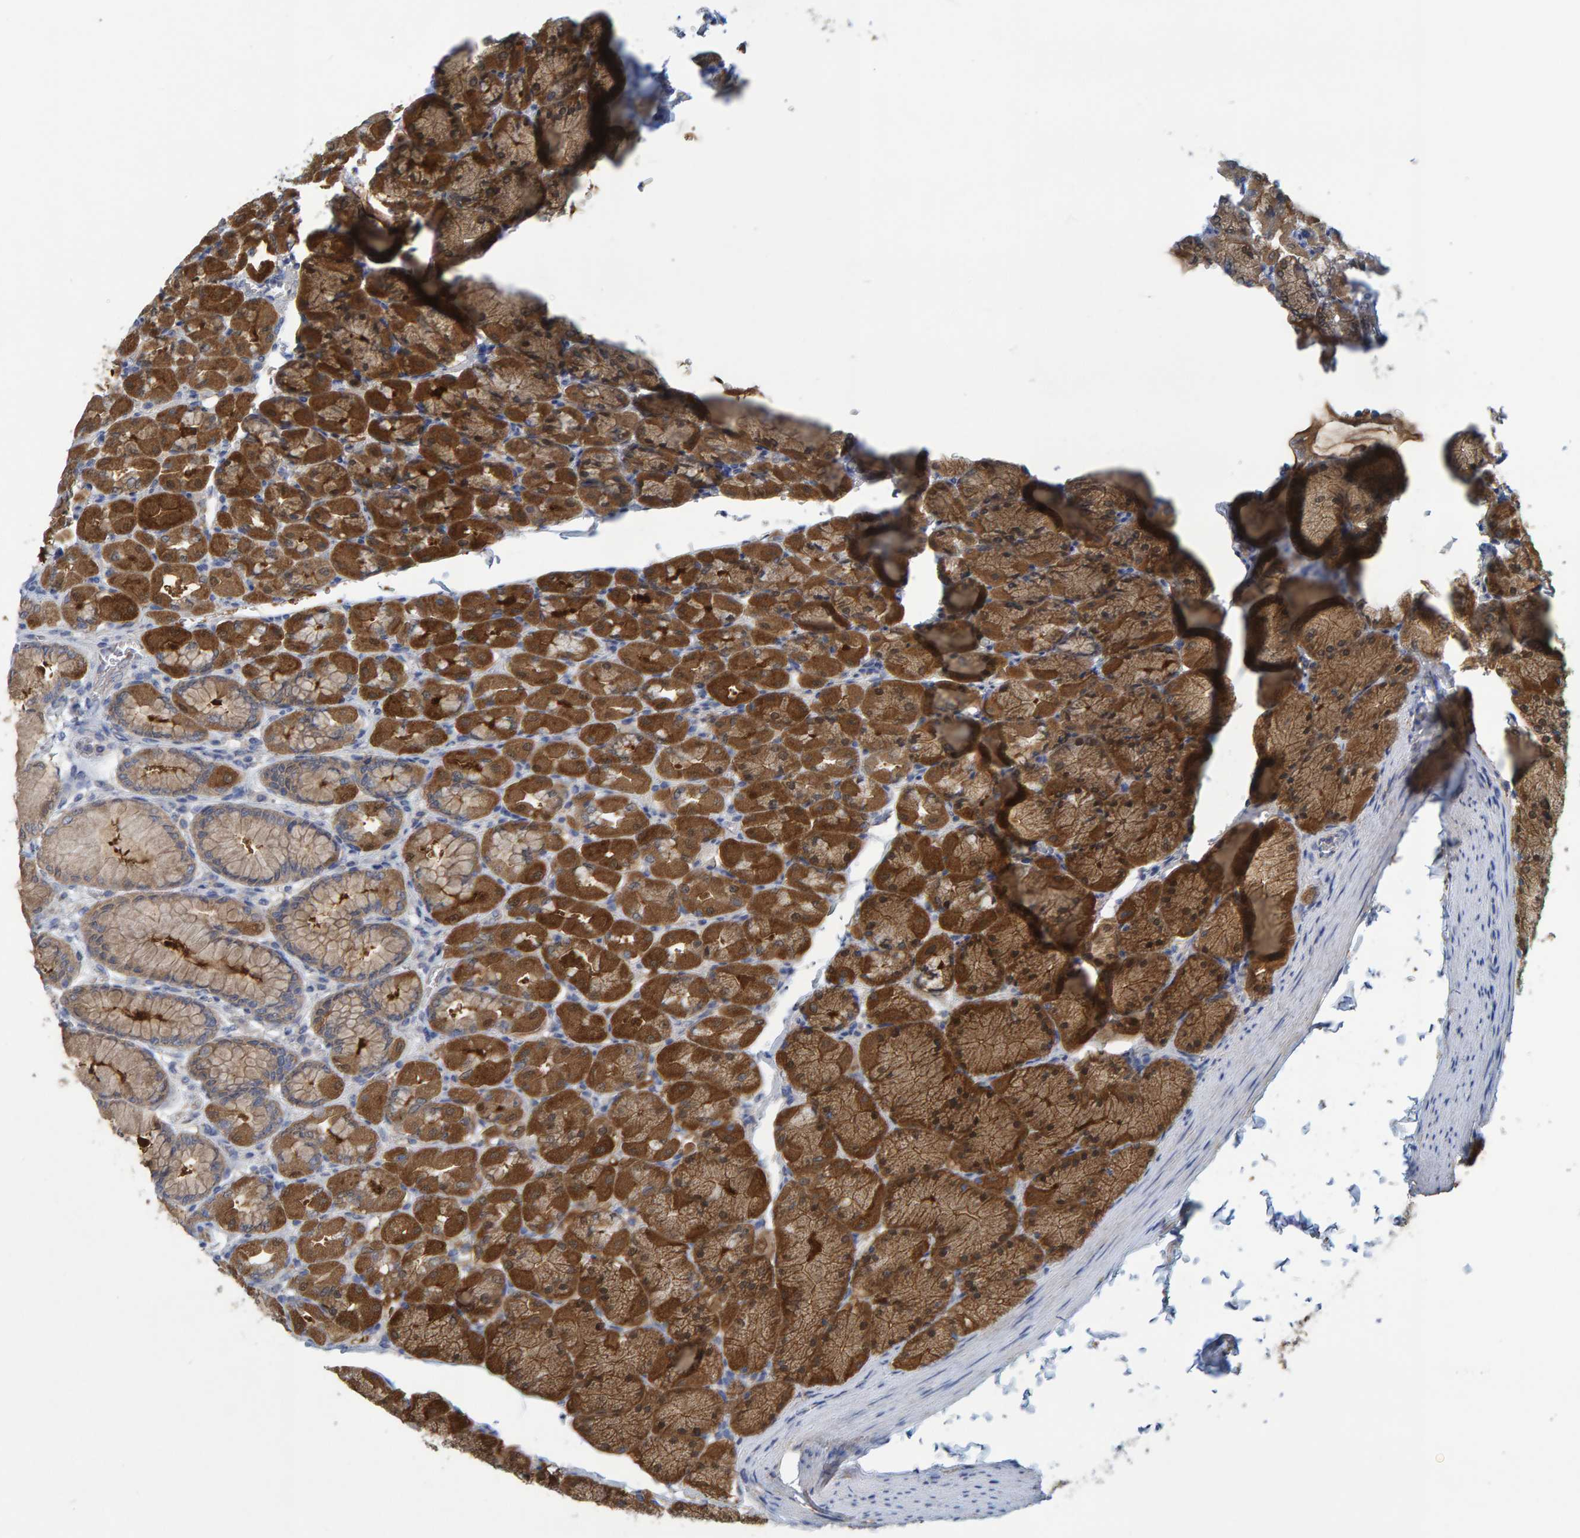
{"staining": {"intensity": "strong", "quantity": ">75%", "location": "cytoplasmic/membranous"}, "tissue": "stomach", "cell_type": "Glandular cells", "image_type": "normal", "snomed": [{"axis": "morphology", "description": "Normal tissue, NOS"}, {"axis": "topography", "description": "Stomach, upper"}], "caption": "A high-resolution image shows immunohistochemistry staining of benign stomach, which reveals strong cytoplasmic/membranous staining in about >75% of glandular cells.", "gene": "ALAD", "patient": {"sex": "female", "age": 56}}